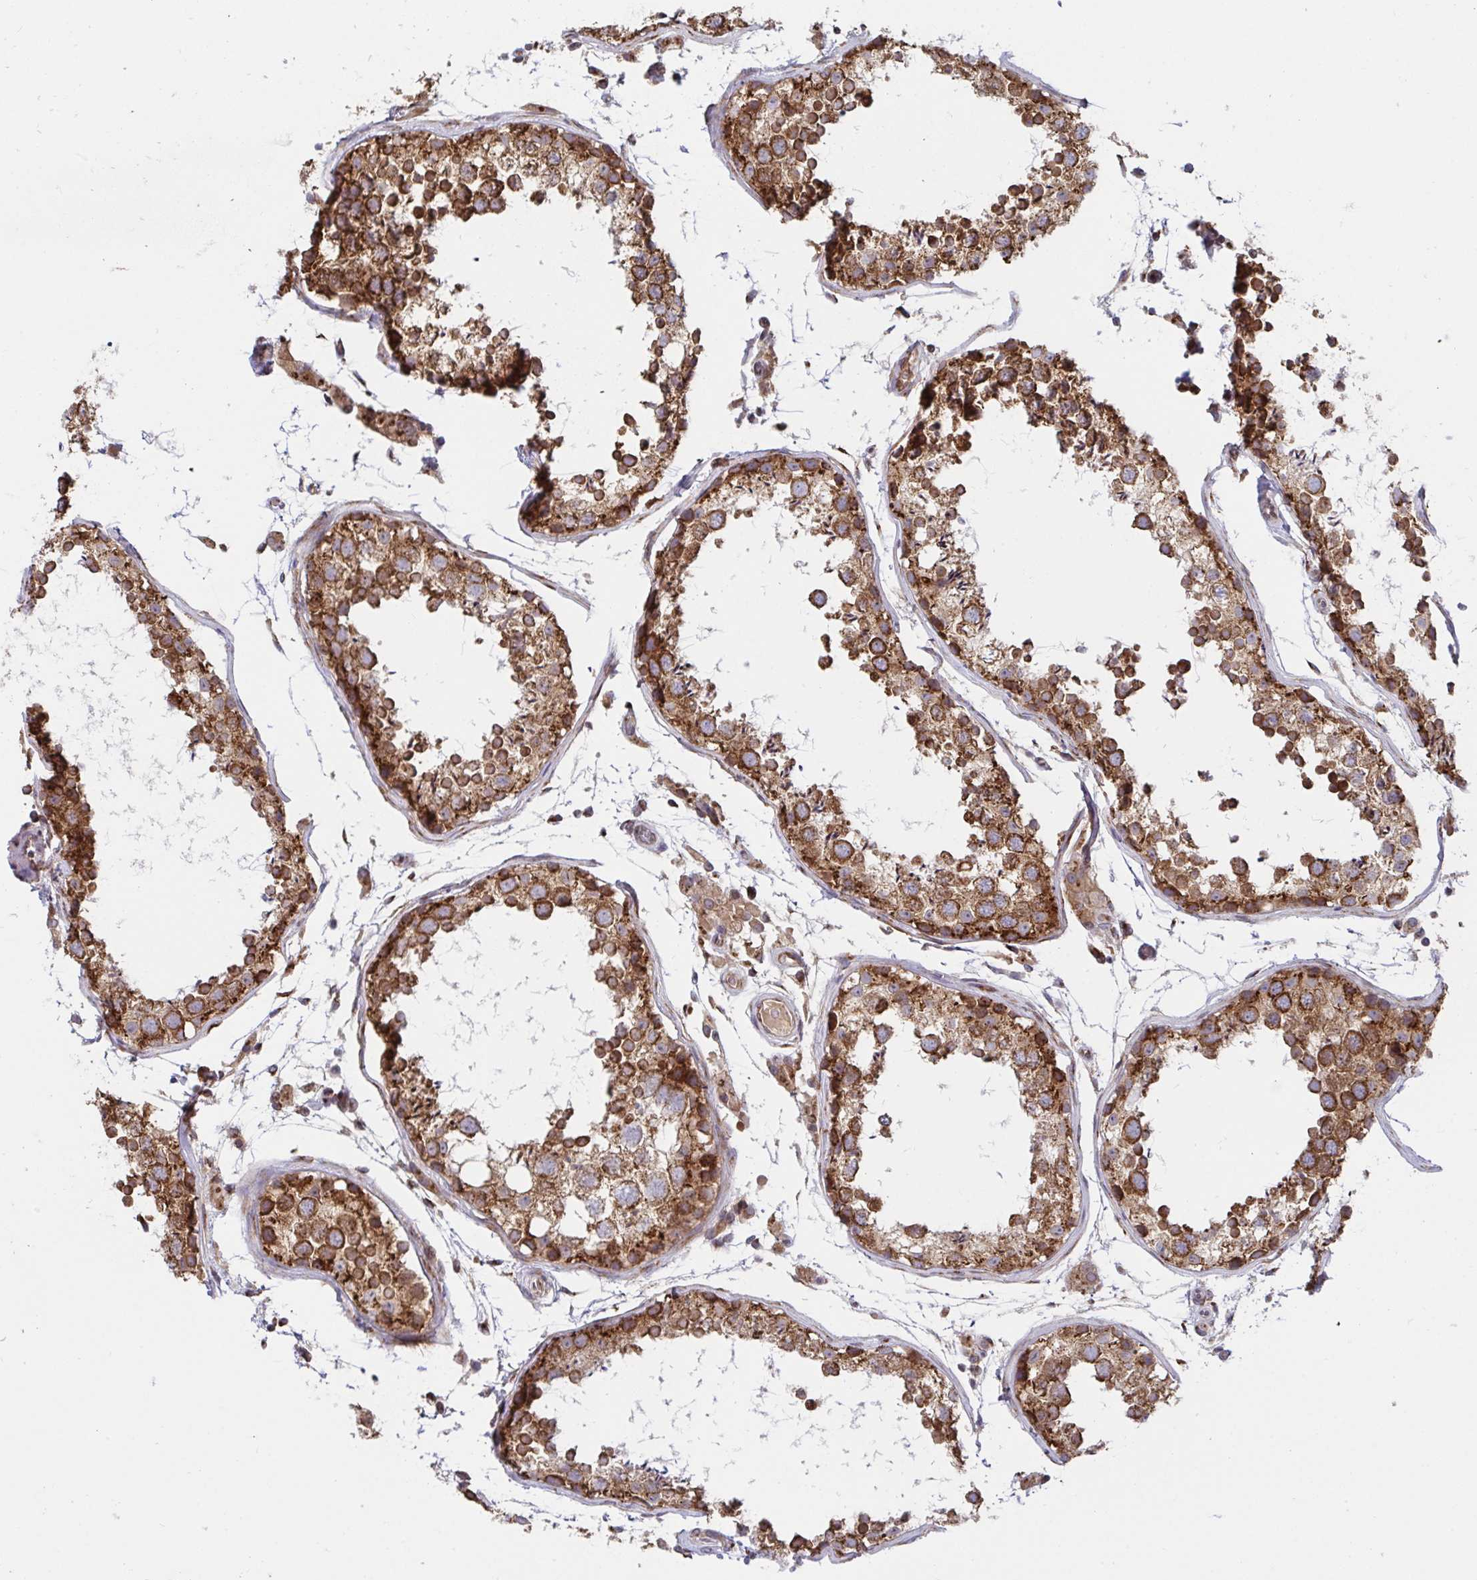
{"staining": {"intensity": "strong", "quantity": ">75%", "location": "cytoplasmic/membranous"}, "tissue": "testis", "cell_type": "Cells in seminiferous ducts", "image_type": "normal", "snomed": [{"axis": "morphology", "description": "Normal tissue, NOS"}, {"axis": "topography", "description": "Testis"}], "caption": "Immunohistochemistry histopathology image of benign testis: testis stained using immunohistochemistry (IHC) demonstrates high levels of strong protein expression localized specifically in the cytoplasmic/membranous of cells in seminiferous ducts, appearing as a cytoplasmic/membranous brown color.", "gene": "ATP5MJ", "patient": {"sex": "male", "age": 29}}